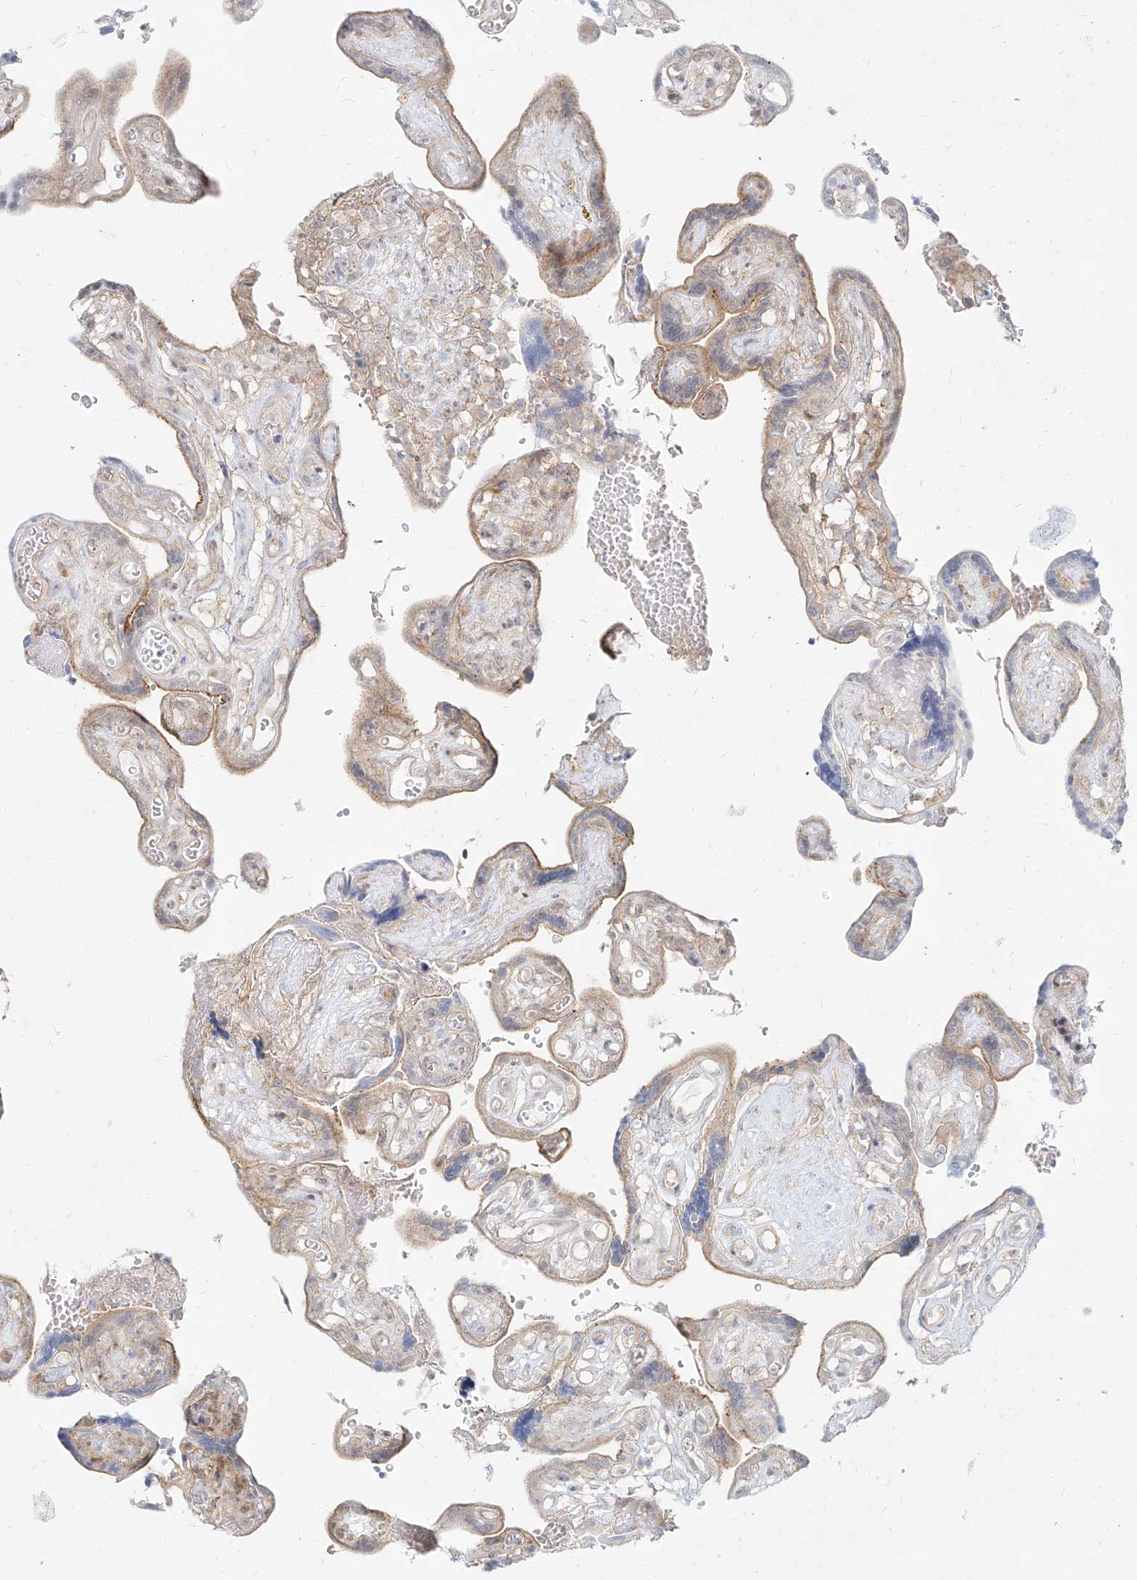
{"staining": {"intensity": "weak", "quantity": "<25%", "location": "cytoplasmic/membranous"}, "tissue": "placenta", "cell_type": "Decidual cells", "image_type": "normal", "snomed": [{"axis": "morphology", "description": "Normal tissue, NOS"}, {"axis": "topography", "description": "Placenta"}], "caption": "An IHC histopathology image of benign placenta is shown. There is no staining in decidual cells of placenta. (DAB (3,3'-diaminobenzidine) IHC visualized using brightfield microscopy, high magnification).", "gene": "SLC2A12", "patient": {"sex": "female", "age": 30}}